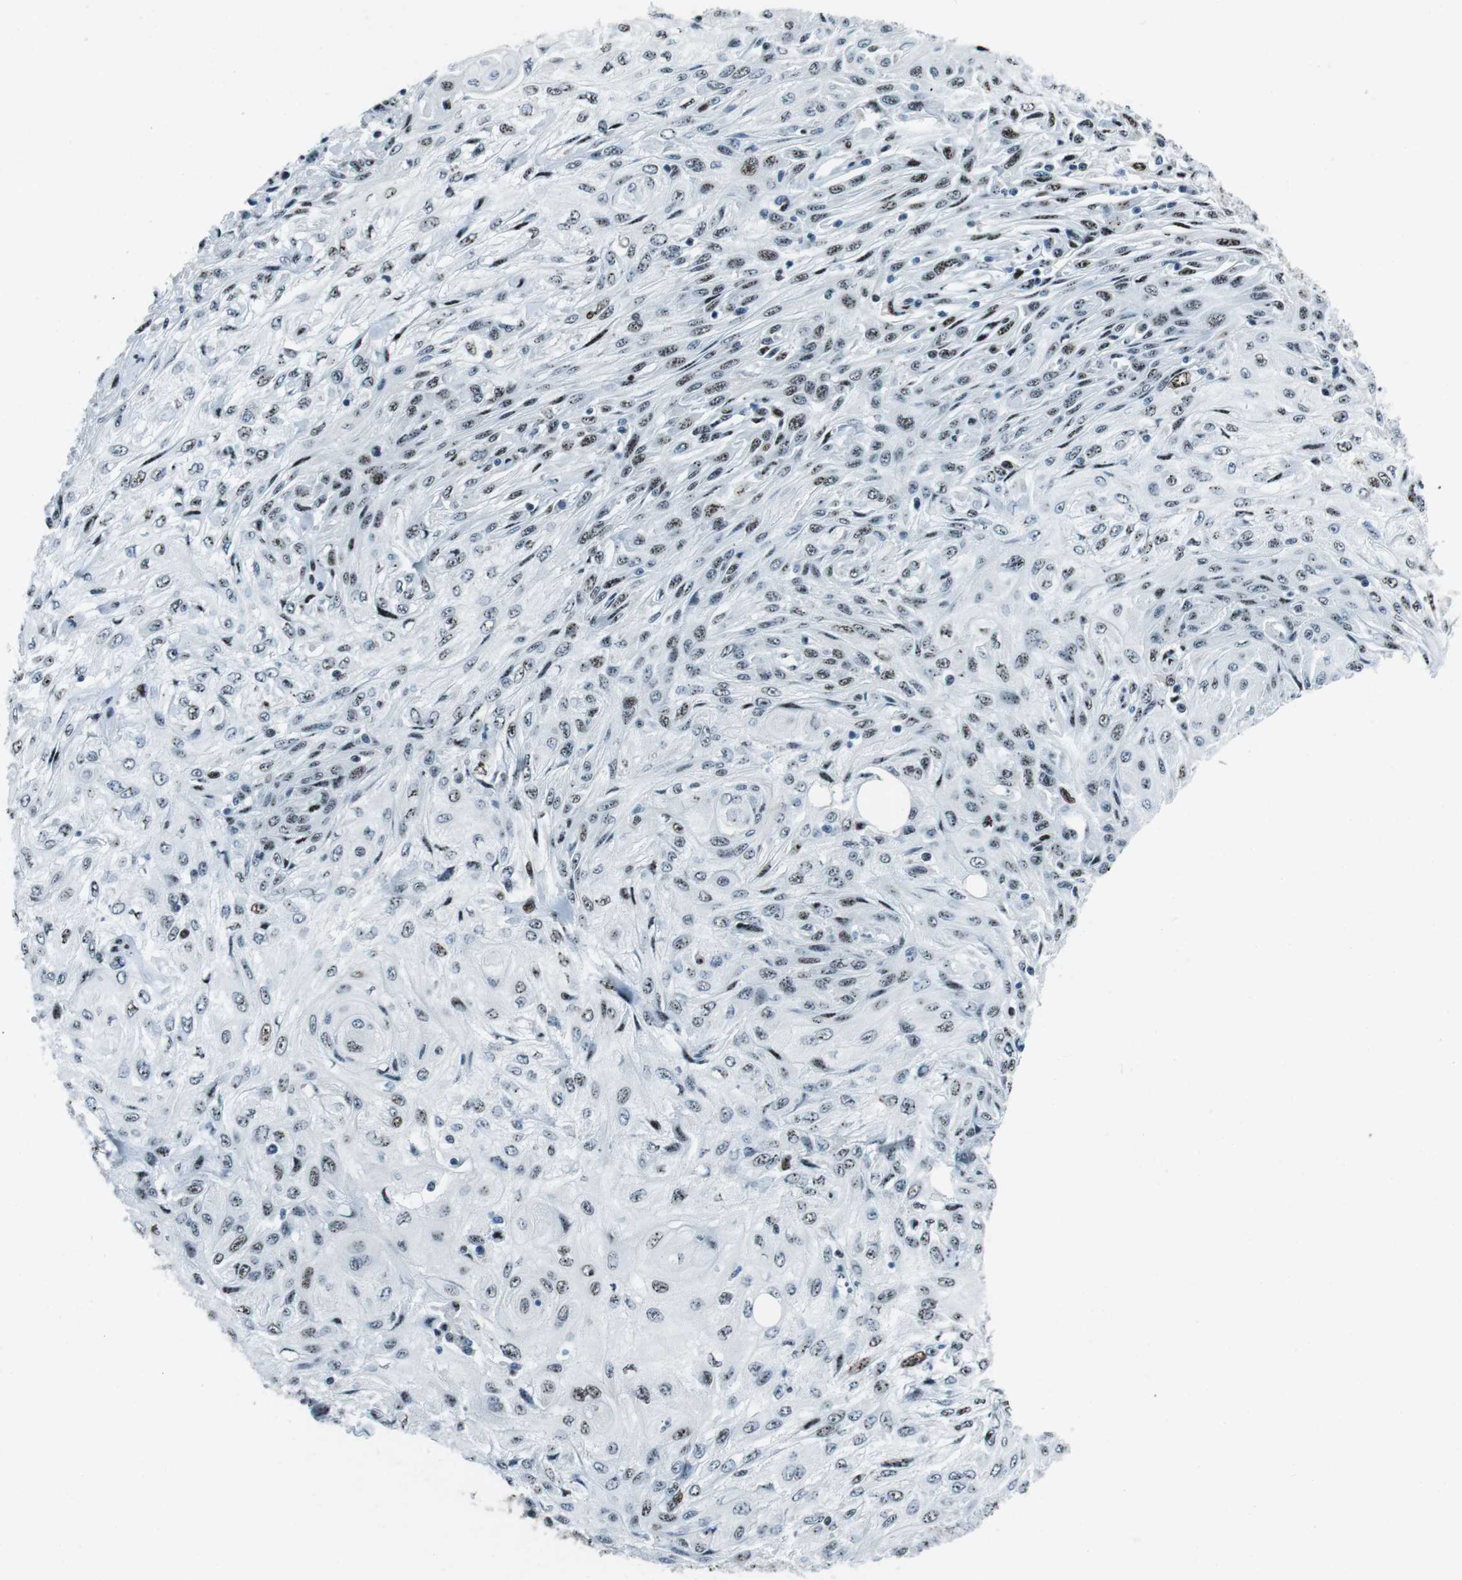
{"staining": {"intensity": "moderate", "quantity": "25%-75%", "location": "nuclear"}, "tissue": "skin cancer", "cell_type": "Tumor cells", "image_type": "cancer", "snomed": [{"axis": "morphology", "description": "Squamous cell carcinoma, NOS"}, {"axis": "topography", "description": "Skin"}], "caption": "Immunohistochemistry (DAB) staining of human squamous cell carcinoma (skin) exhibits moderate nuclear protein staining in about 25%-75% of tumor cells.", "gene": "PML", "patient": {"sex": "male", "age": 75}}